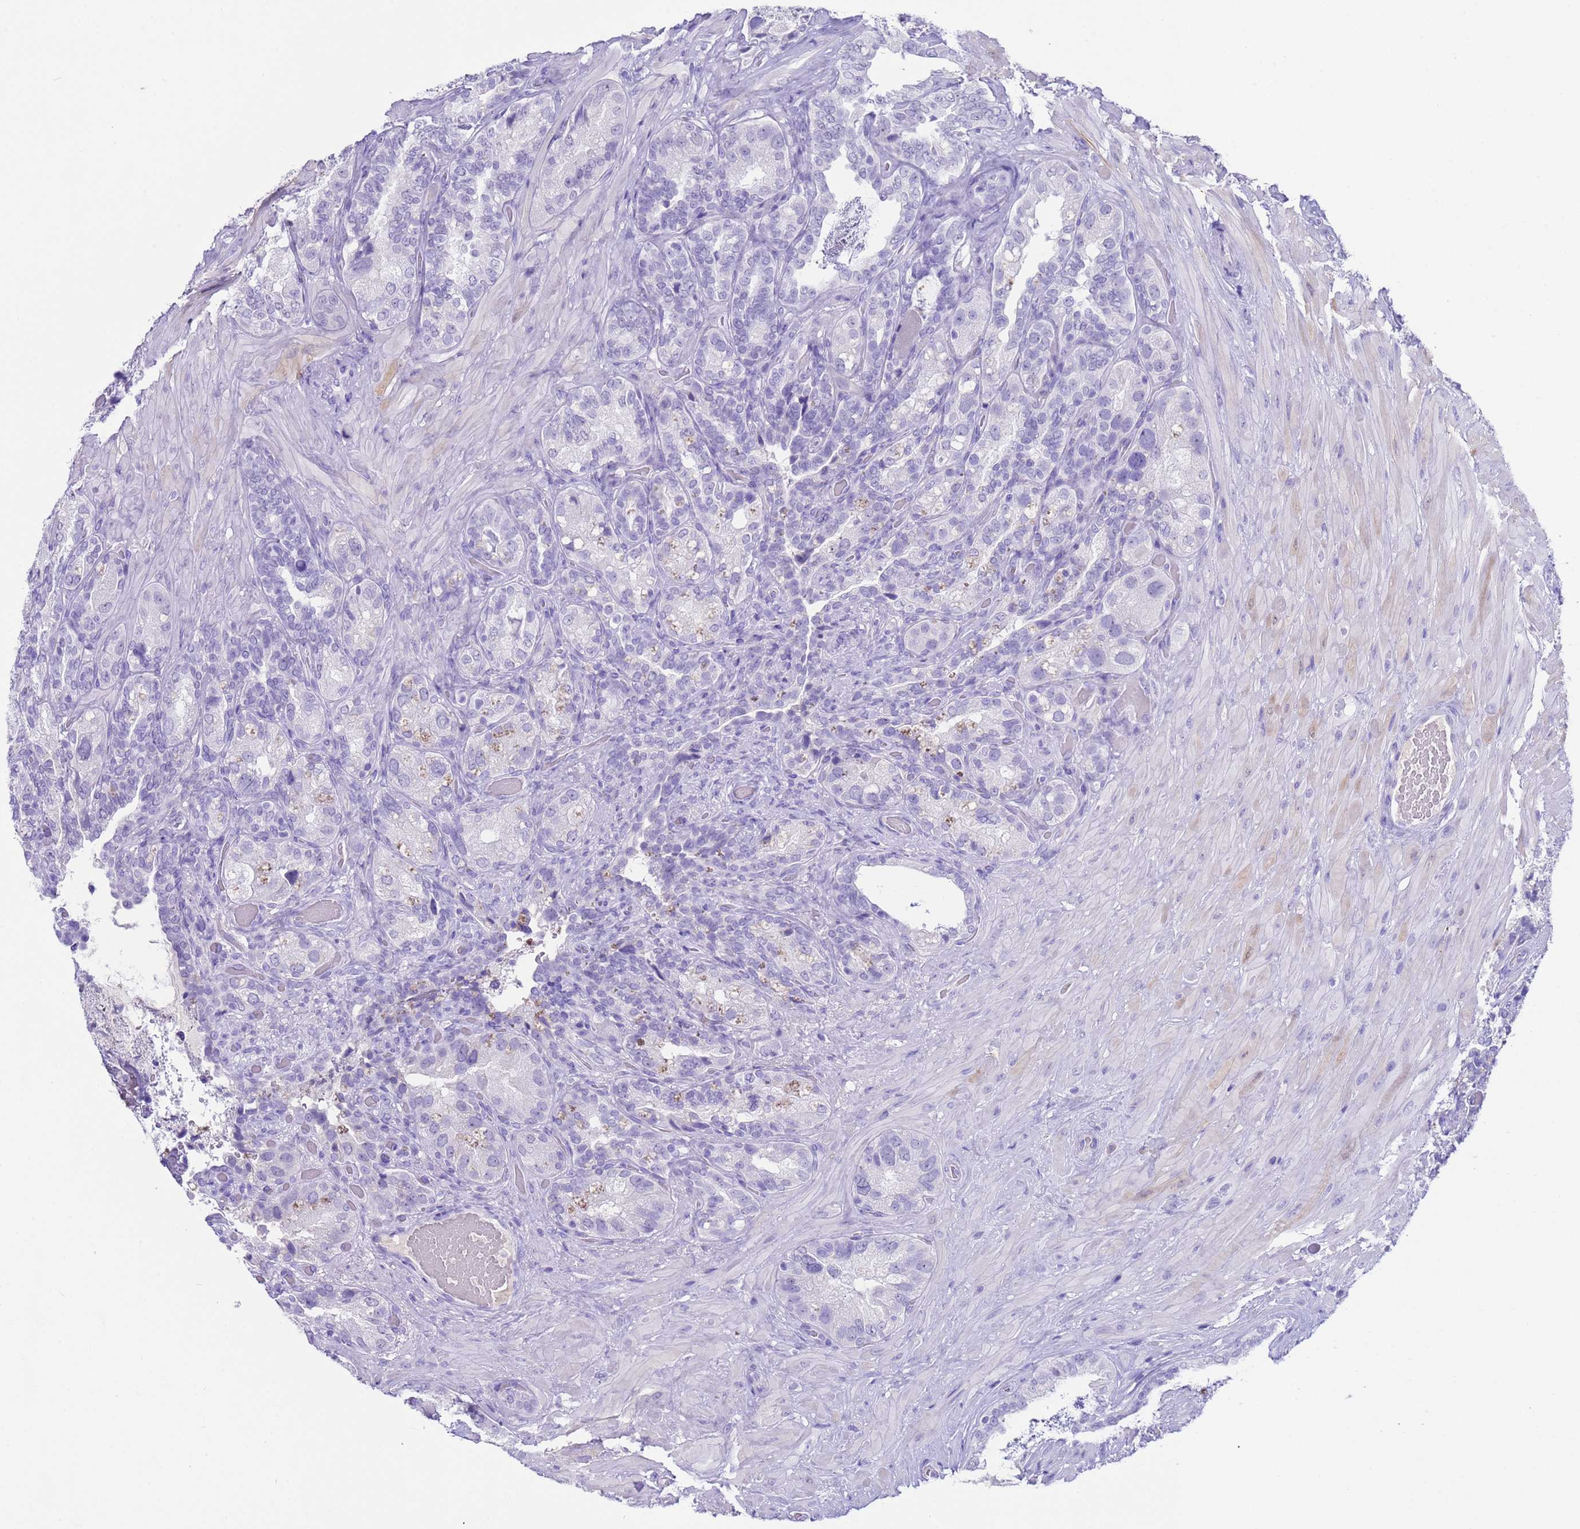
{"staining": {"intensity": "negative", "quantity": "none", "location": "none"}, "tissue": "seminal vesicle", "cell_type": "Glandular cells", "image_type": "normal", "snomed": [{"axis": "morphology", "description": "Normal tissue, NOS"}, {"axis": "topography", "description": "Seminal veicle"}, {"axis": "topography", "description": "Peripheral nerve tissue"}], "caption": "DAB immunohistochemical staining of benign seminal vesicle reveals no significant staining in glandular cells. (Stains: DAB (3,3'-diaminobenzidine) immunohistochemistry with hematoxylin counter stain, Microscopy: brightfield microscopy at high magnification).", "gene": "CKM", "patient": {"sex": "male", "age": 67}}